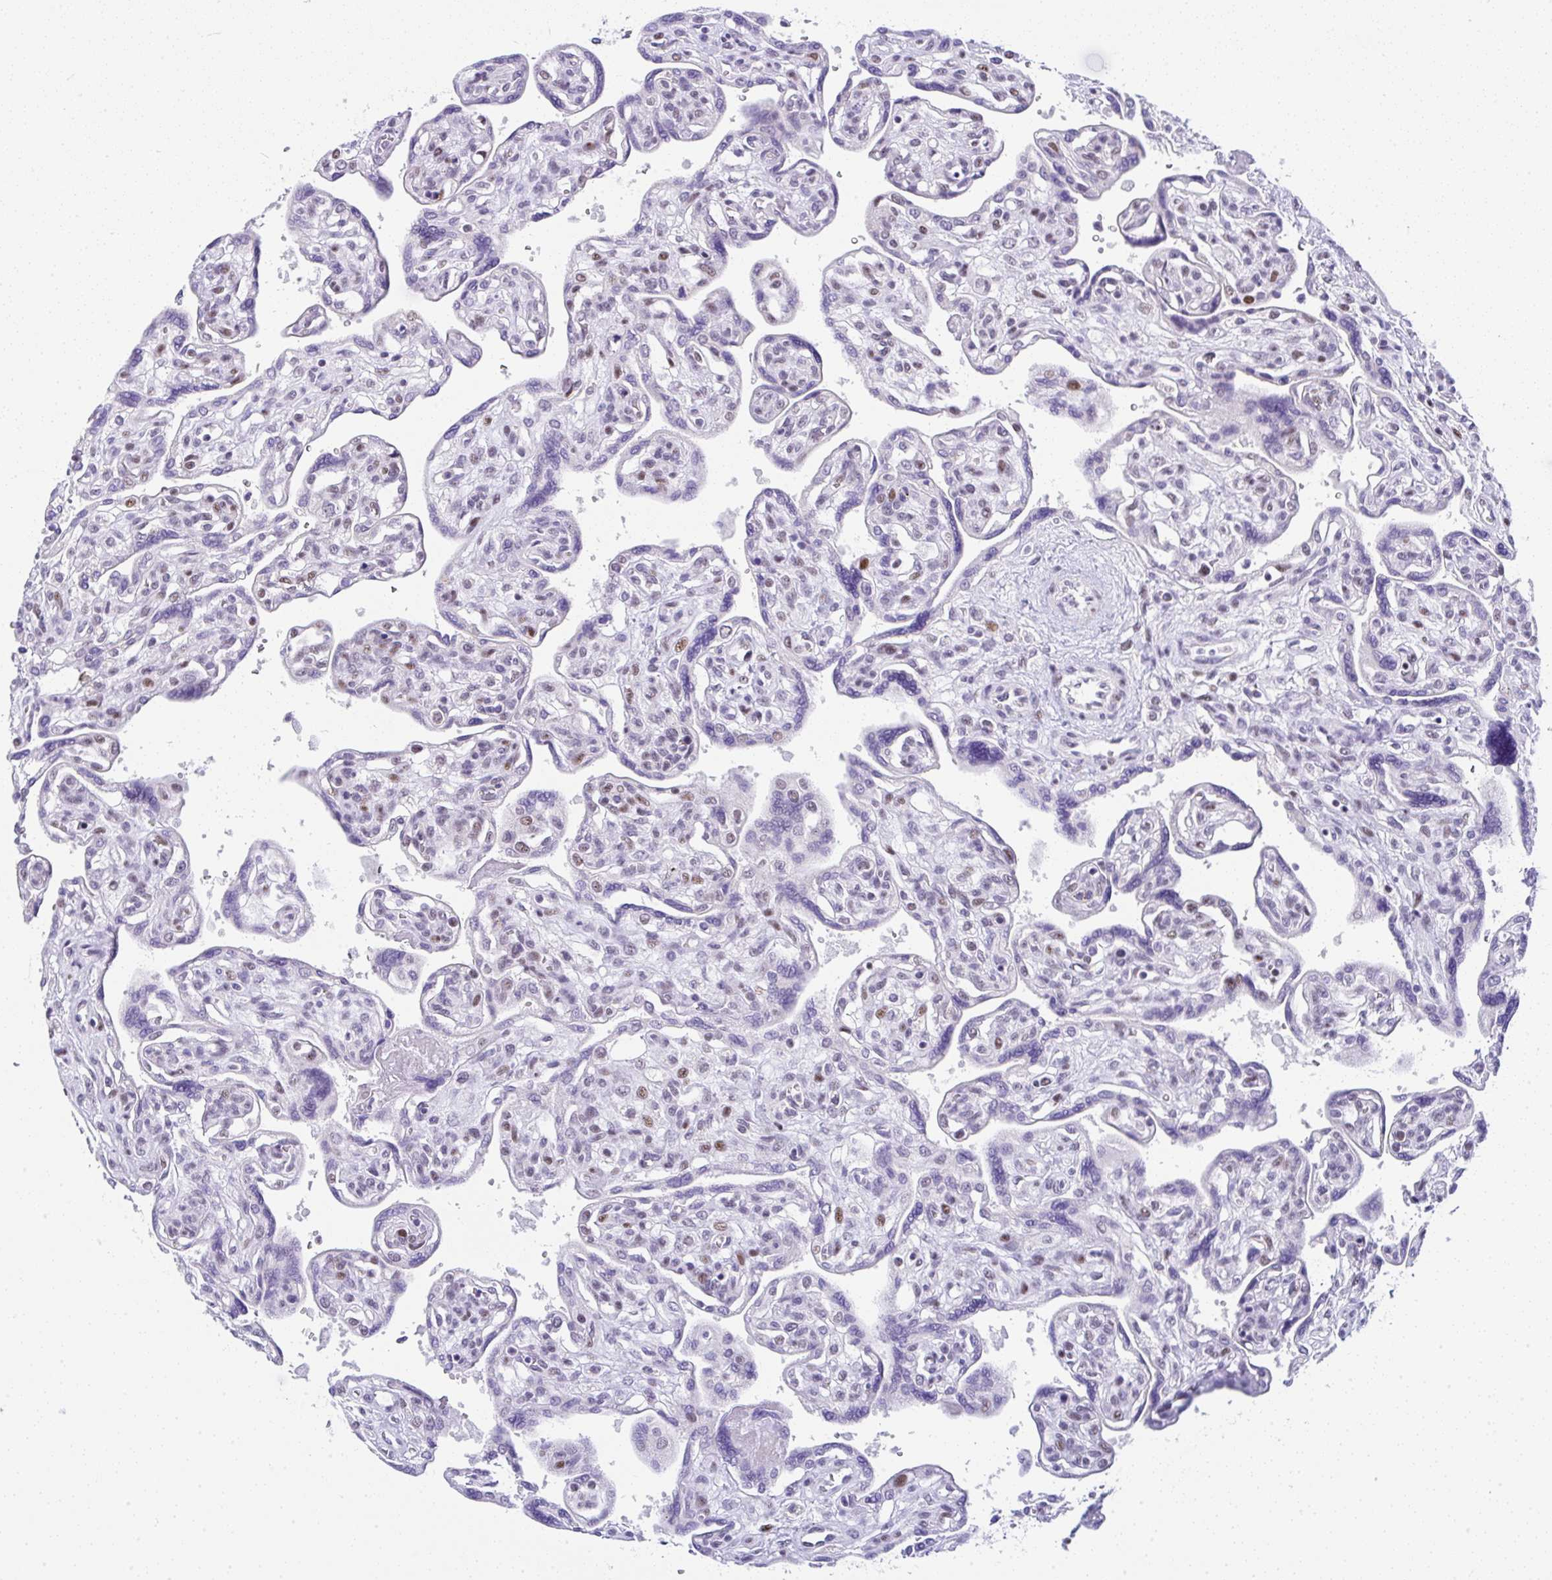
{"staining": {"intensity": "moderate", "quantity": ">75%", "location": "nuclear"}, "tissue": "placenta", "cell_type": "Decidual cells", "image_type": "normal", "snomed": [{"axis": "morphology", "description": "Normal tissue, NOS"}, {"axis": "topography", "description": "Placenta"}], "caption": "Immunohistochemistry of normal placenta demonstrates medium levels of moderate nuclear expression in approximately >75% of decidual cells. (Stains: DAB in brown, nuclei in blue, Microscopy: brightfield microscopy at high magnification).", "gene": "NR1D2", "patient": {"sex": "female", "age": 39}}